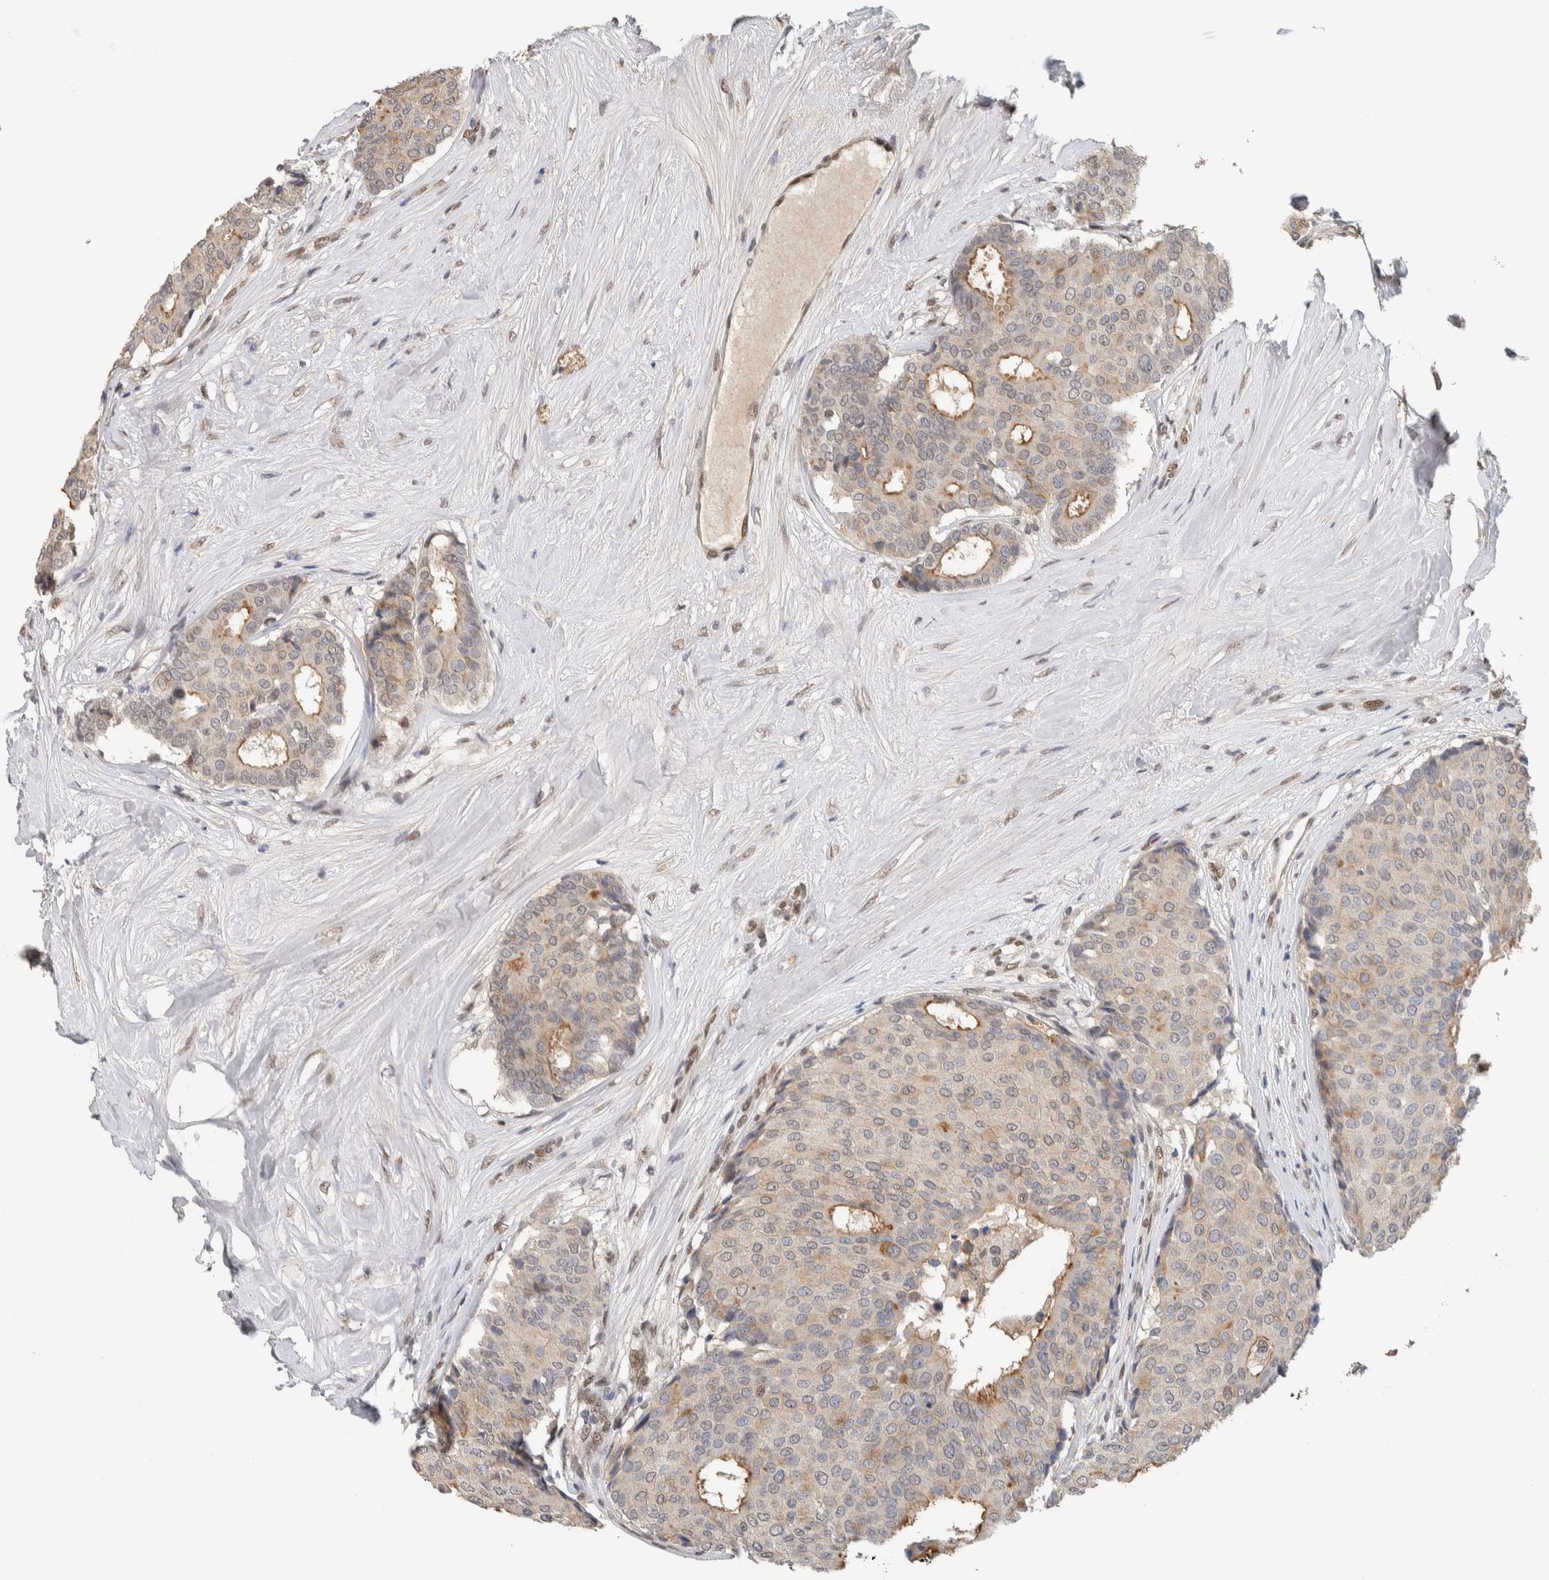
{"staining": {"intensity": "weak", "quantity": ">75%", "location": "cytoplasmic/membranous"}, "tissue": "breast cancer", "cell_type": "Tumor cells", "image_type": "cancer", "snomed": [{"axis": "morphology", "description": "Duct carcinoma"}, {"axis": "topography", "description": "Breast"}], "caption": "Immunohistochemical staining of breast cancer (infiltrating ductal carcinoma) exhibits weak cytoplasmic/membranous protein staining in approximately >75% of tumor cells.", "gene": "CYSRT1", "patient": {"sex": "female", "age": 75}}